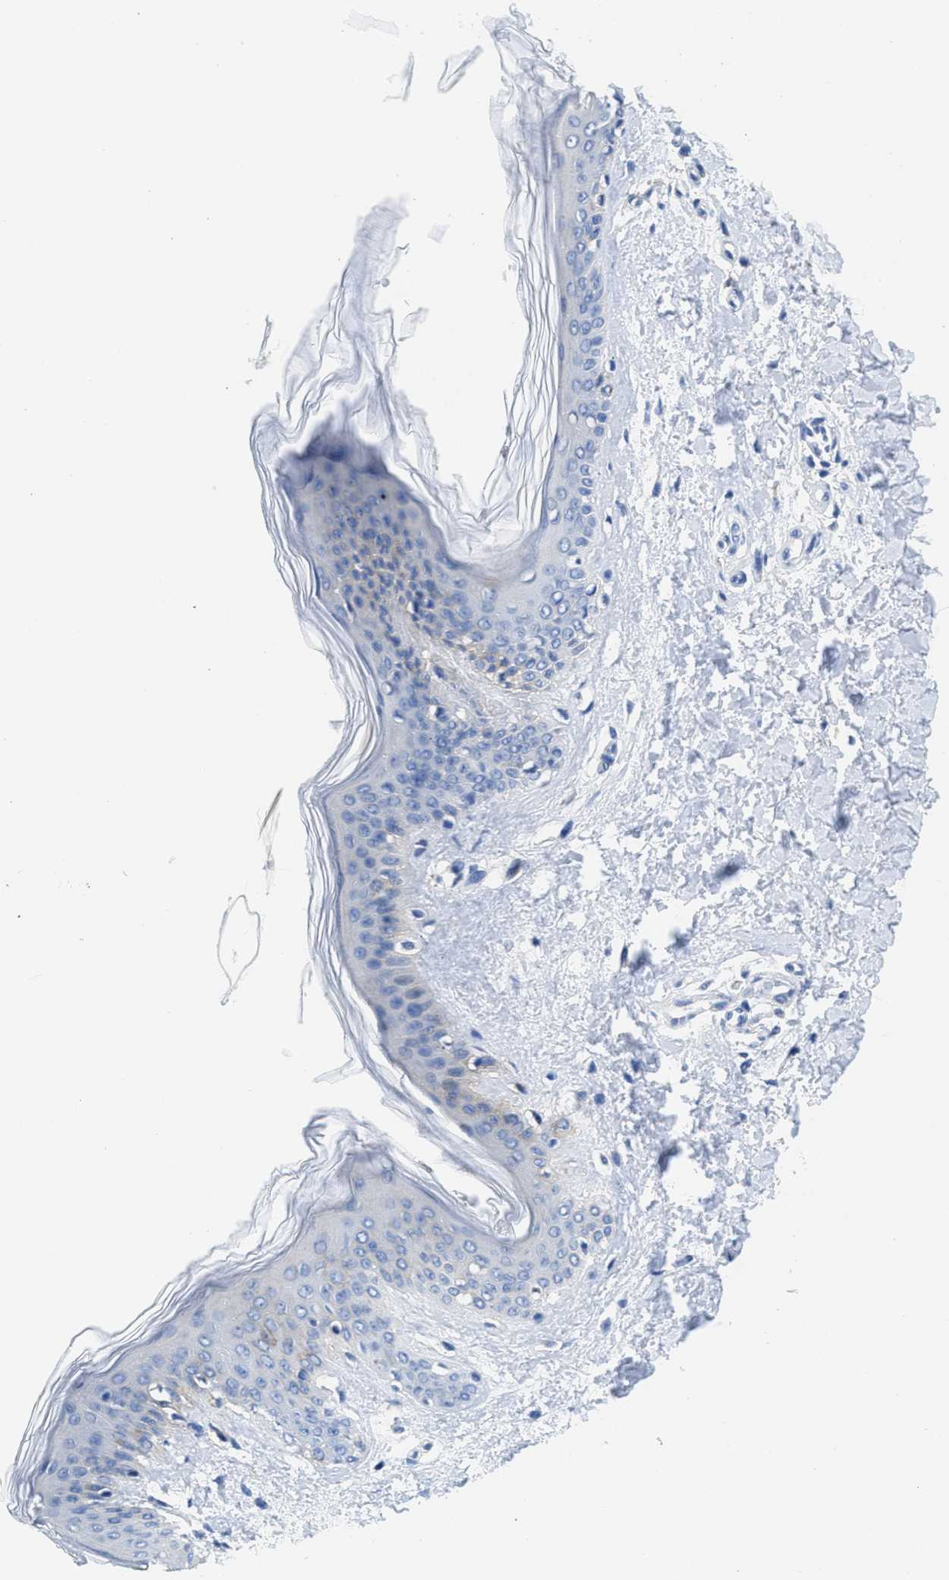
{"staining": {"intensity": "negative", "quantity": "none", "location": "none"}, "tissue": "skin", "cell_type": "Fibroblasts", "image_type": "normal", "snomed": [{"axis": "morphology", "description": "Normal tissue, NOS"}, {"axis": "topography", "description": "Skin"}], "caption": "Immunohistochemistry (IHC) histopathology image of benign skin: human skin stained with DAB displays no significant protein positivity in fibroblasts.", "gene": "CA9", "patient": {"sex": "female", "age": 41}}